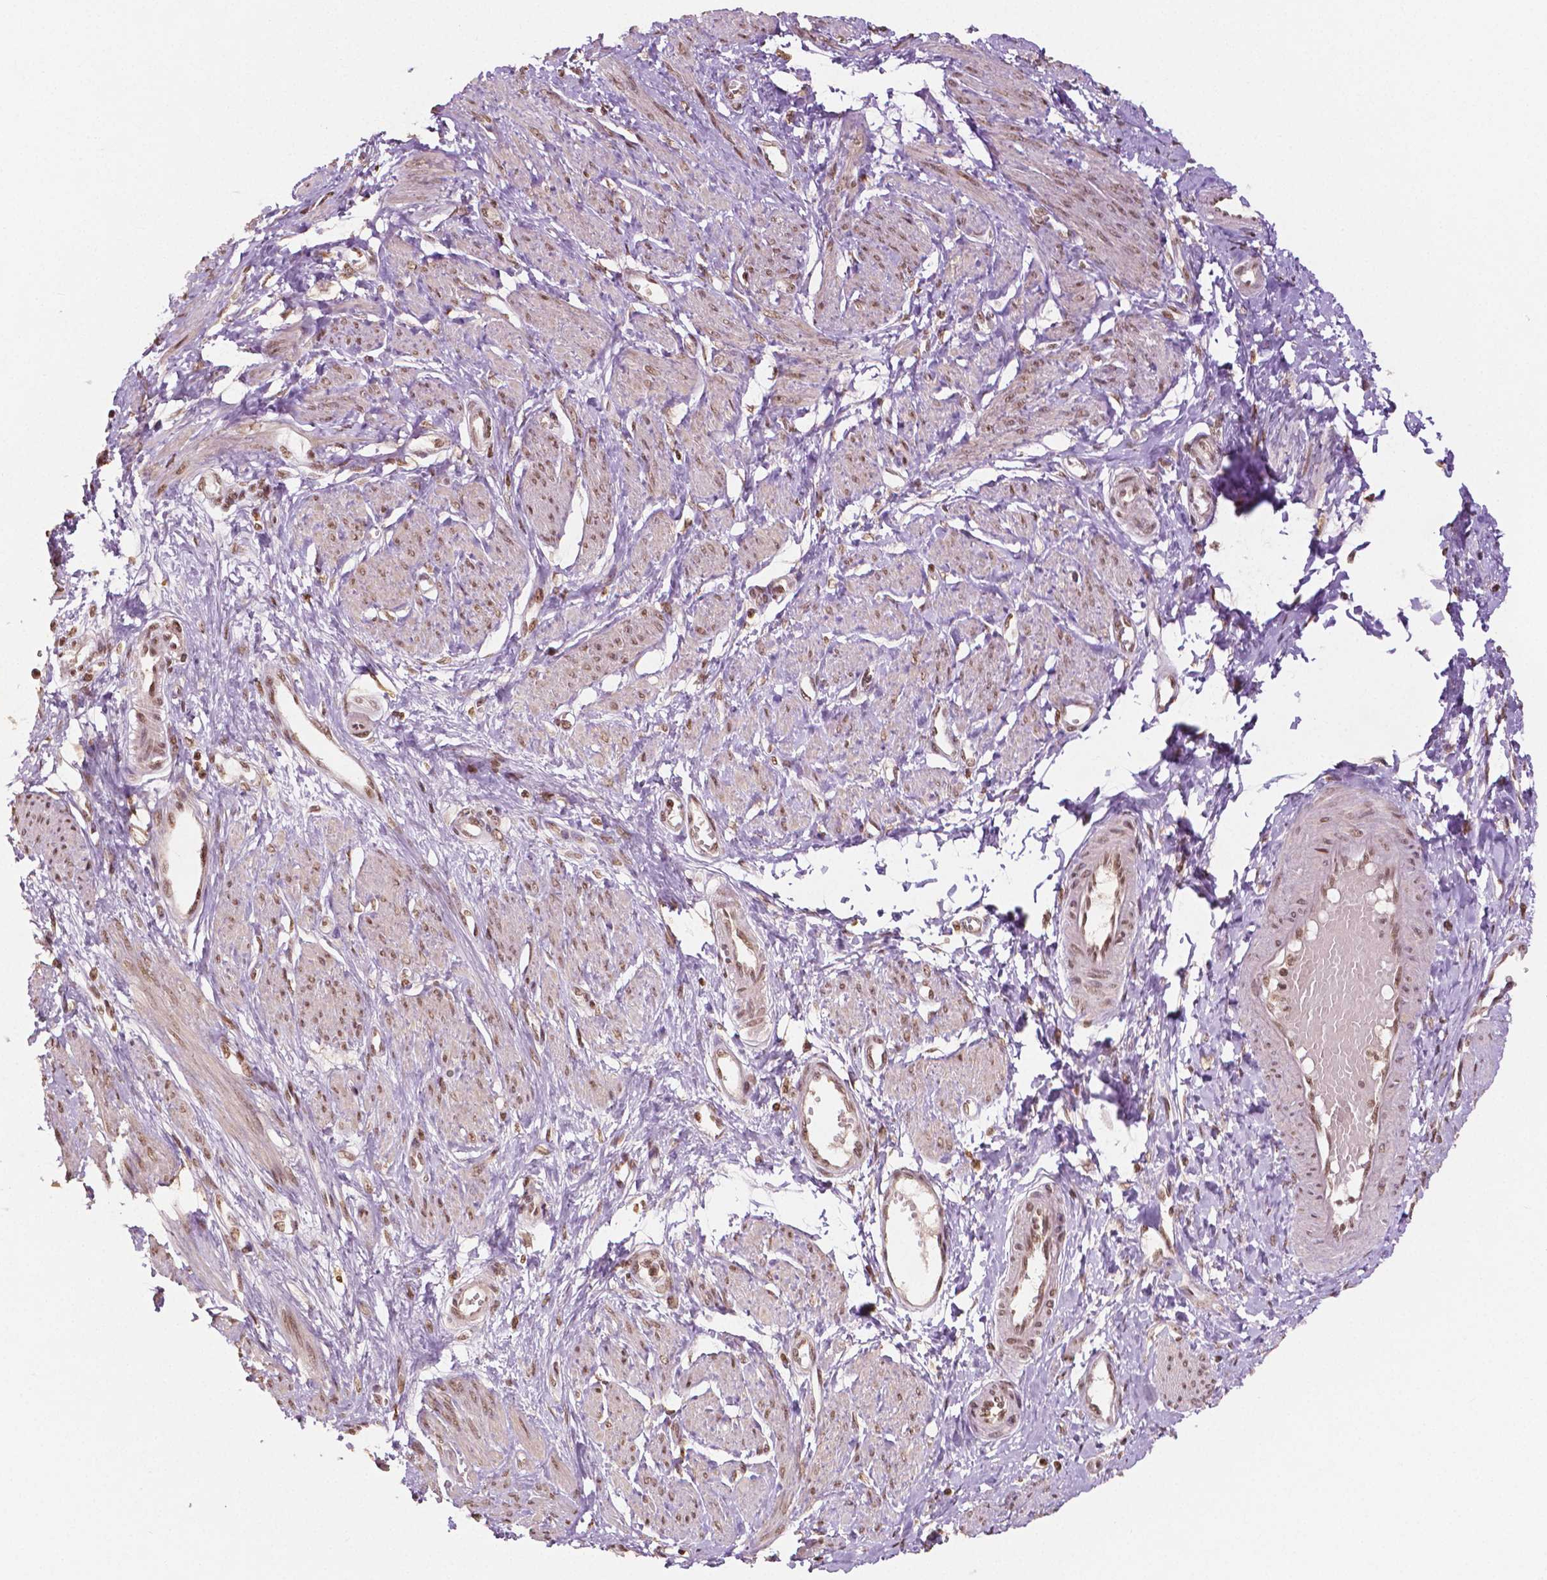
{"staining": {"intensity": "moderate", "quantity": ">75%", "location": "nuclear"}, "tissue": "smooth muscle", "cell_type": "Smooth muscle cells", "image_type": "normal", "snomed": [{"axis": "morphology", "description": "Normal tissue, NOS"}, {"axis": "topography", "description": "Smooth muscle"}, {"axis": "topography", "description": "Uterus"}], "caption": "Immunohistochemistry micrograph of benign smooth muscle: smooth muscle stained using immunohistochemistry (IHC) reveals medium levels of moderate protein expression localized specifically in the nuclear of smooth muscle cells, appearing as a nuclear brown color.", "gene": "DEK", "patient": {"sex": "female", "age": 39}}